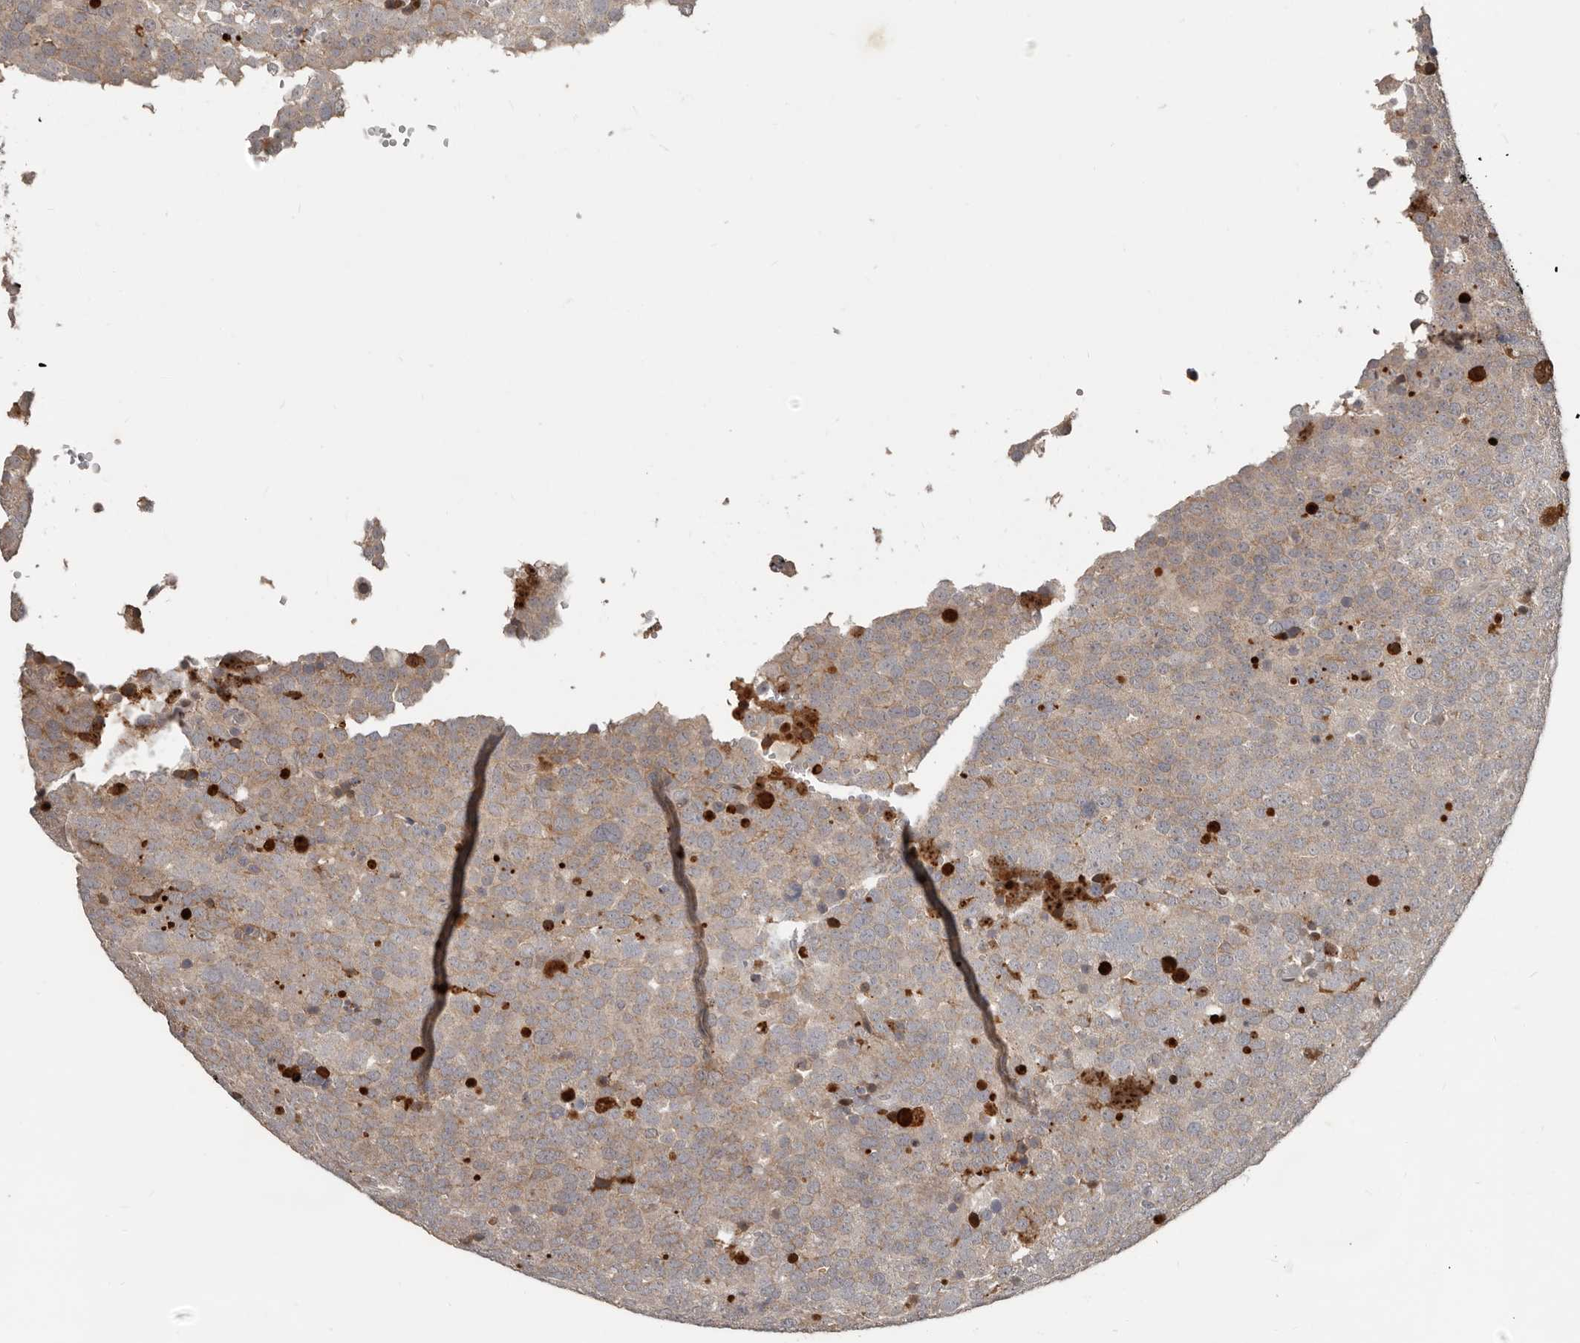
{"staining": {"intensity": "weak", "quantity": "25%-75%", "location": "cytoplasmic/membranous"}, "tissue": "testis cancer", "cell_type": "Tumor cells", "image_type": "cancer", "snomed": [{"axis": "morphology", "description": "Seminoma, NOS"}, {"axis": "topography", "description": "Testis"}], "caption": "Tumor cells demonstrate weak cytoplasmic/membranous staining in approximately 25%-75% of cells in testis seminoma.", "gene": "APOL6", "patient": {"sex": "male", "age": 71}}